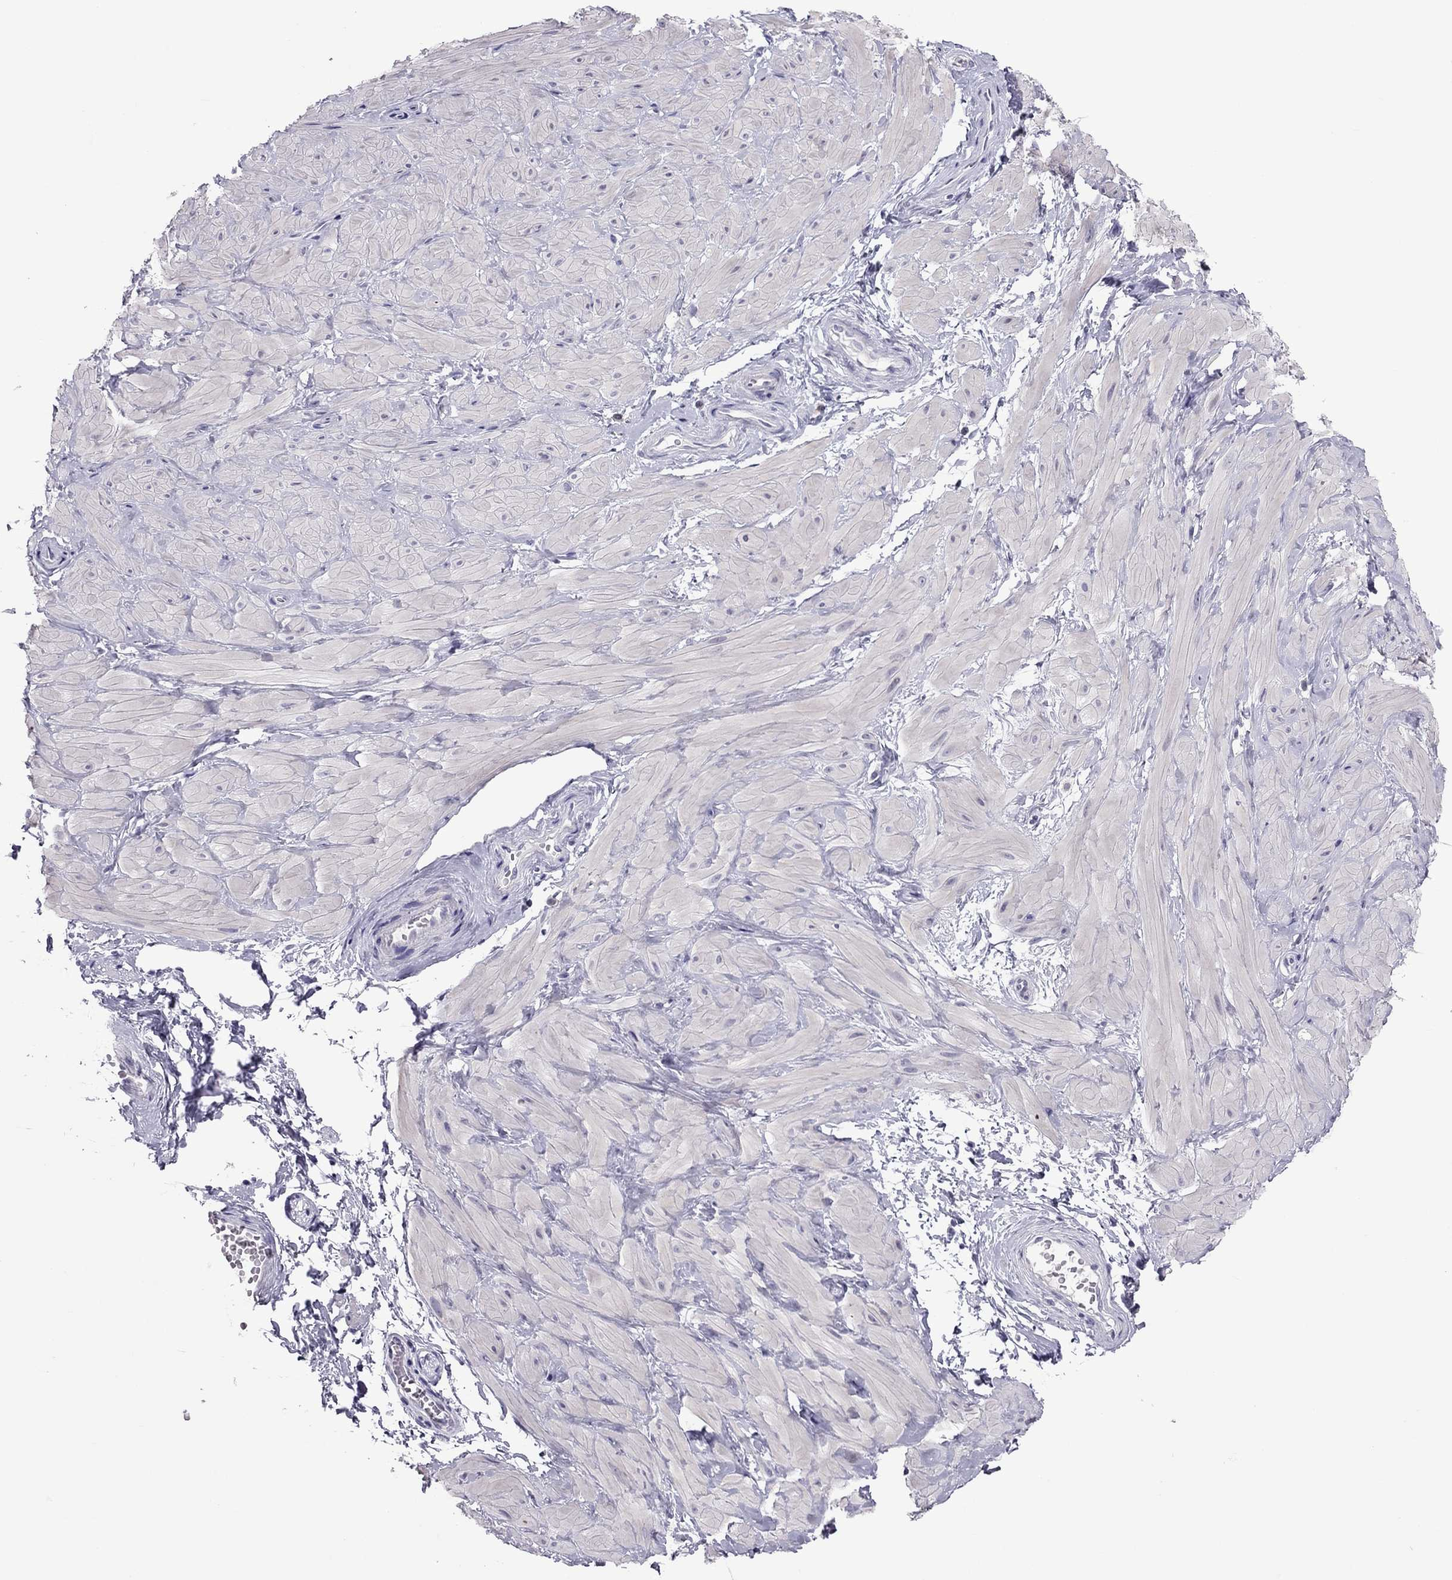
{"staining": {"intensity": "weak", "quantity": "25%-75%", "location": "cytoplasmic/membranous"}, "tissue": "adipose tissue", "cell_type": "Adipocytes", "image_type": "normal", "snomed": [{"axis": "morphology", "description": "Normal tissue, NOS"}, {"axis": "topography", "description": "Smooth muscle"}, {"axis": "topography", "description": "Peripheral nerve tissue"}], "caption": "Protein analysis of benign adipose tissue reveals weak cytoplasmic/membranous expression in about 25%-75% of adipocytes.", "gene": "CCL27", "patient": {"sex": "male", "age": 22}}